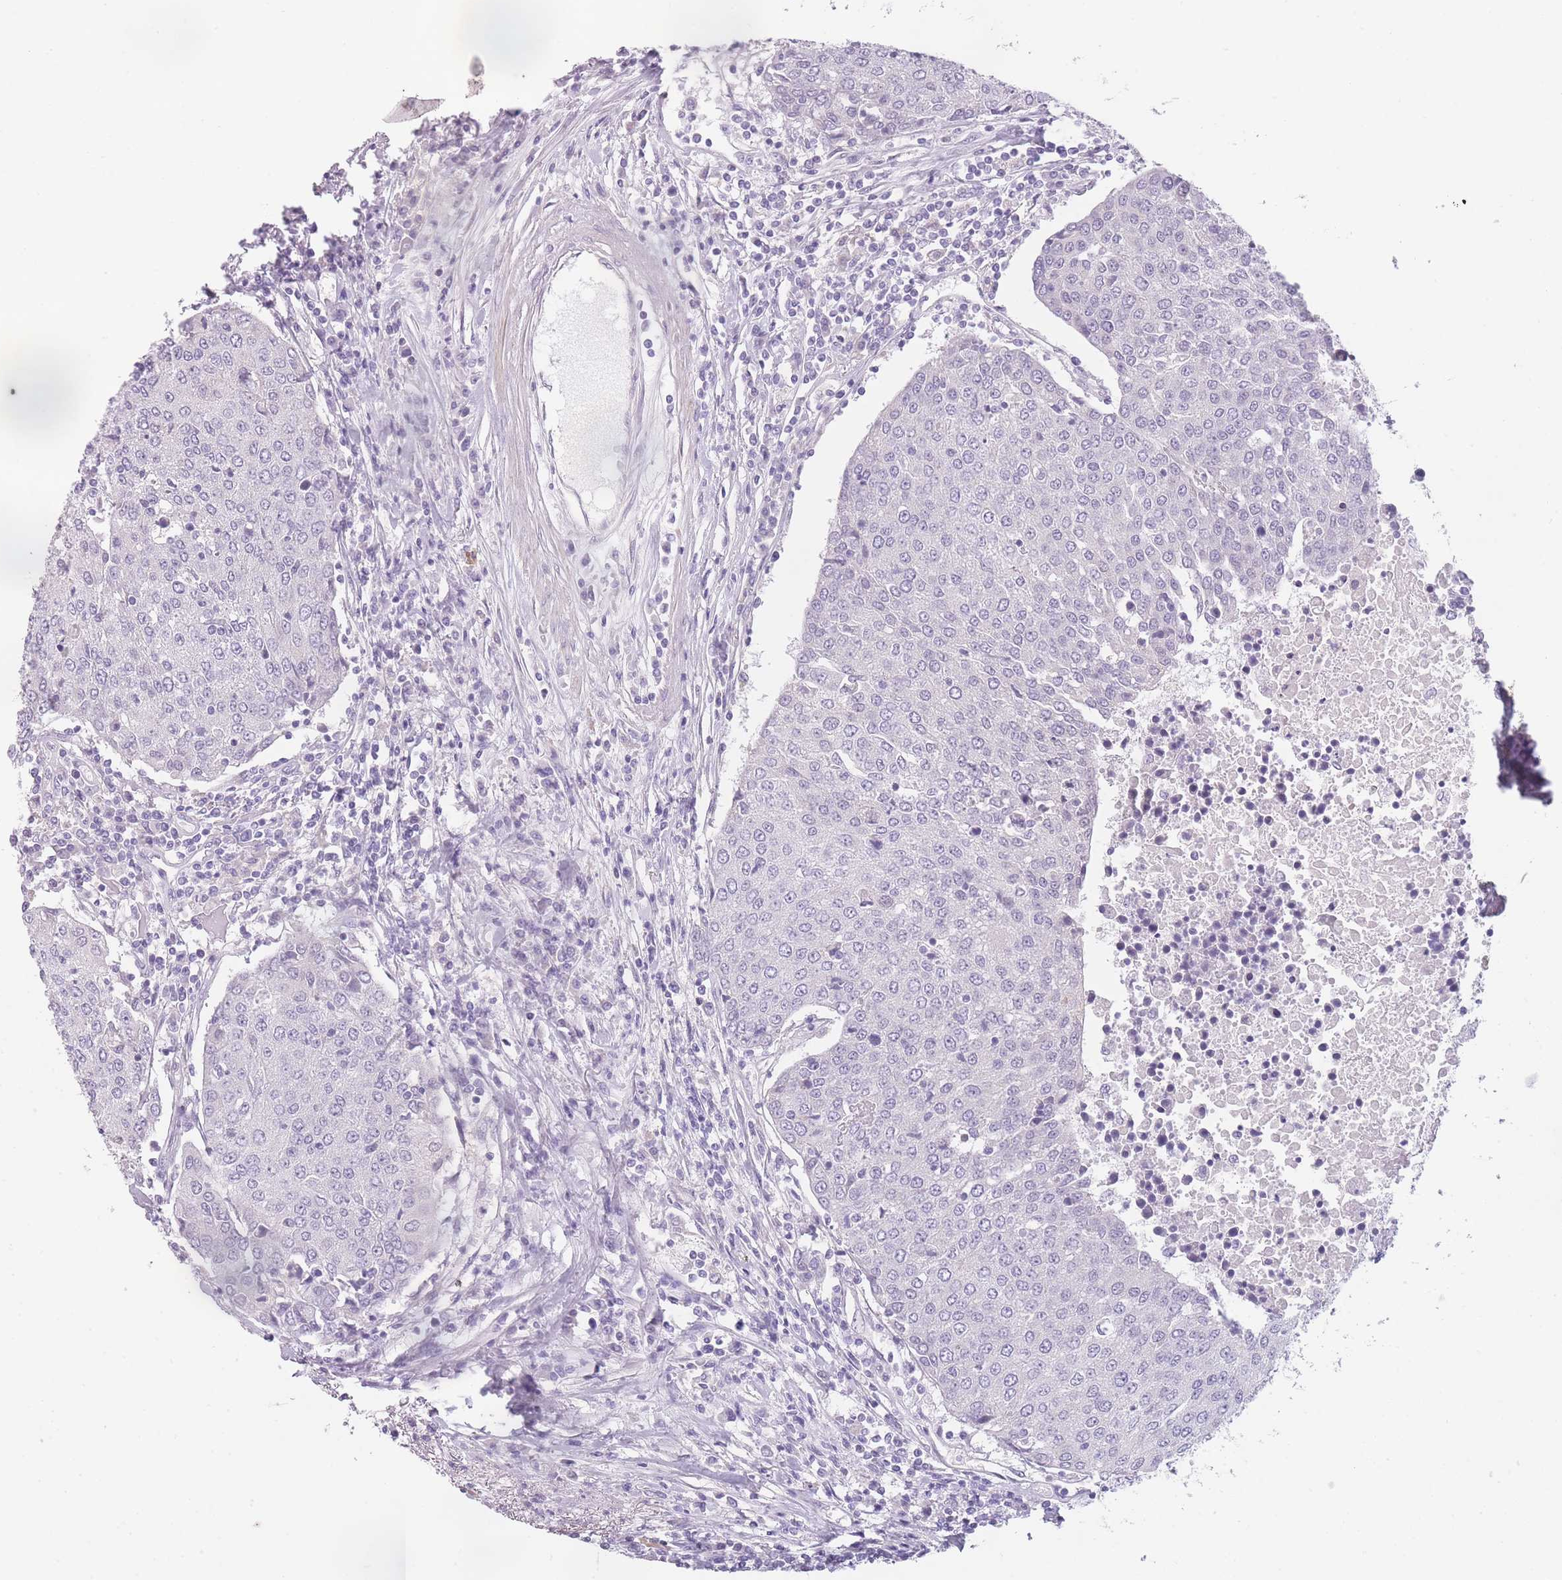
{"staining": {"intensity": "negative", "quantity": "none", "location": "none"}, "tissue": "urothelial cancer", "cell_type": "Tumor cells", "image_type": "cancer", "snomed": [{"axis": "morphology", "description": "Urothelial carcinoma, High grade"}, {"axis": "topography", "description": "Urinary bladder"}], "caption": "The photomicrograph displays no staining of tumor cells in urothelial cancer.", "gene": "TMEM236", "patient": {"sex": "female", "age": 85}}